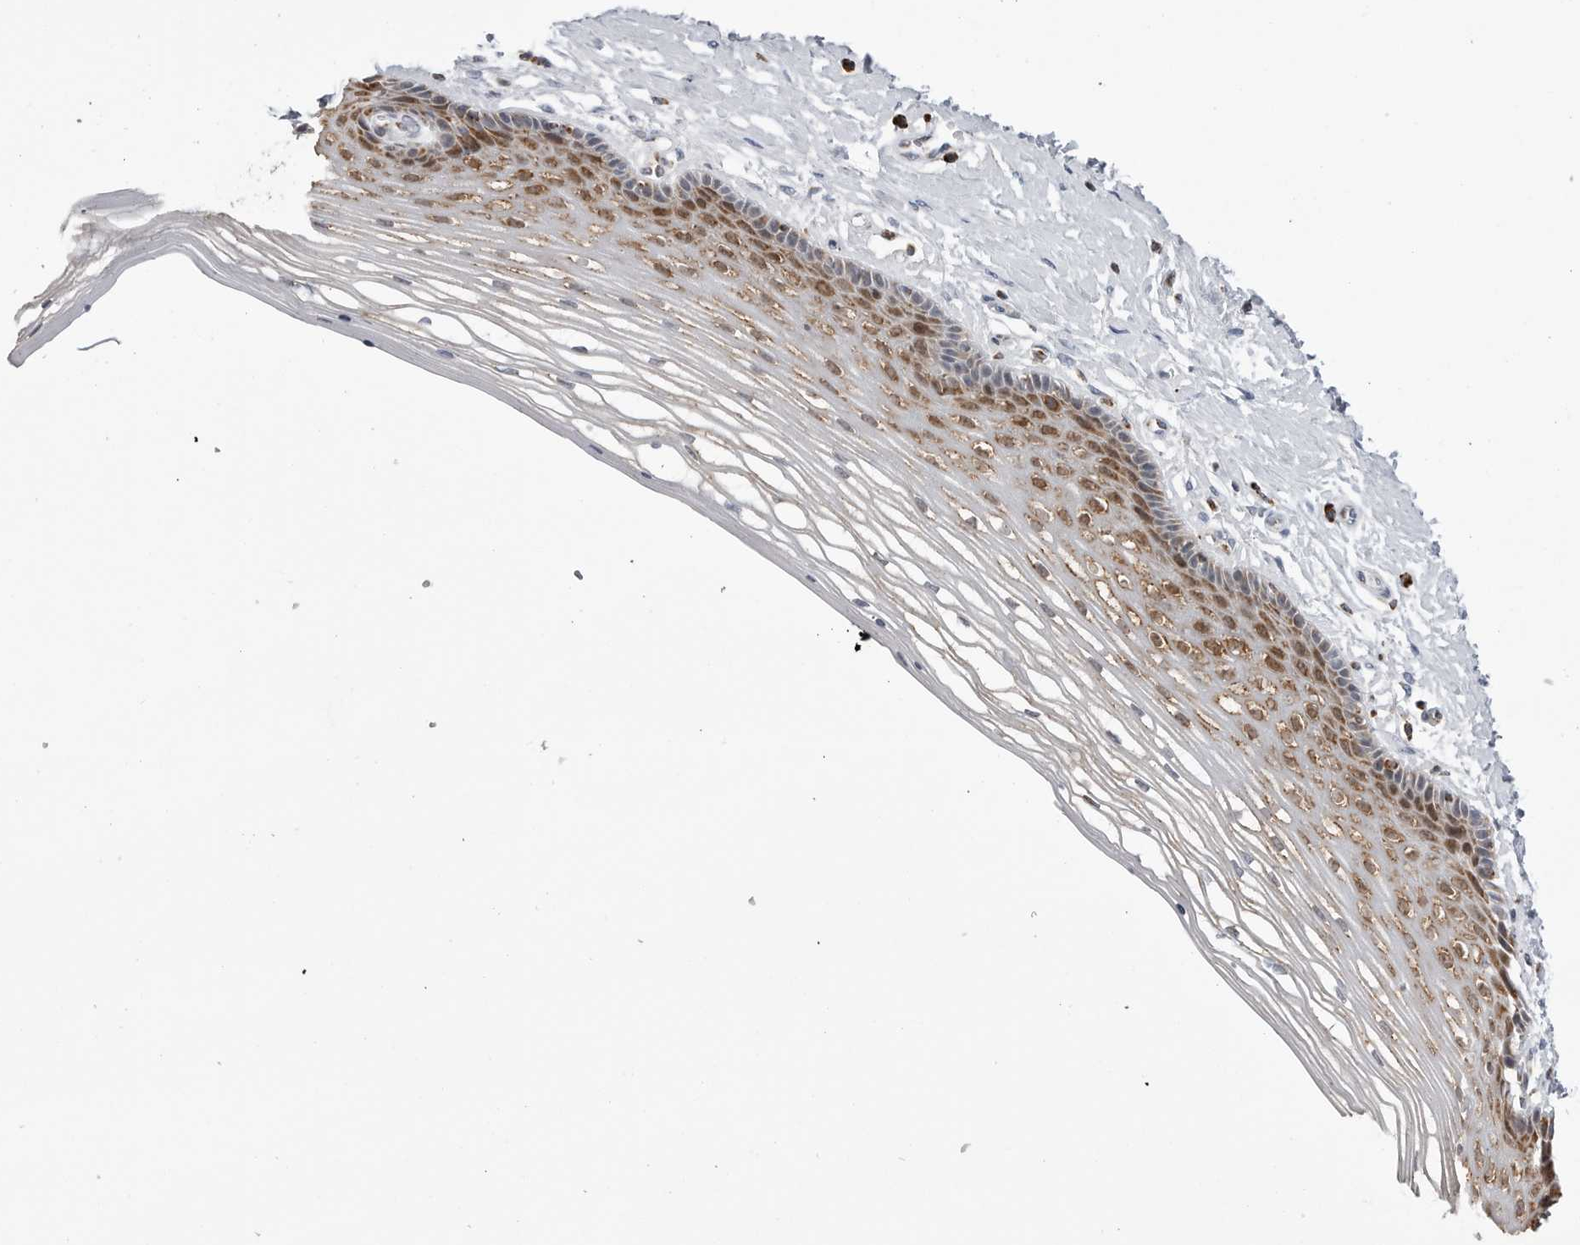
{"staining": {"intensity": "moderate", "quantity": ">75%", "location": "cytoplasmic/membranous"}, "tissue": "vagina", "cell_type": "Squamous epithelial cells", "image_type": "normal", "snomed": [{"axis": "morphology", "description": "Normal tissue, NOS"}, {"axis": "topography", "description": "Vagina"}], "caption": "The histopathology image displays staining of normal vagina, revealing moderate cytoplasmic/membranous protein positivity (brown color) within squamous epithelial cells. Nuclei are stained in blue.", "gene": "COX5A", "patient": {"sex": "female", "age": 46}}